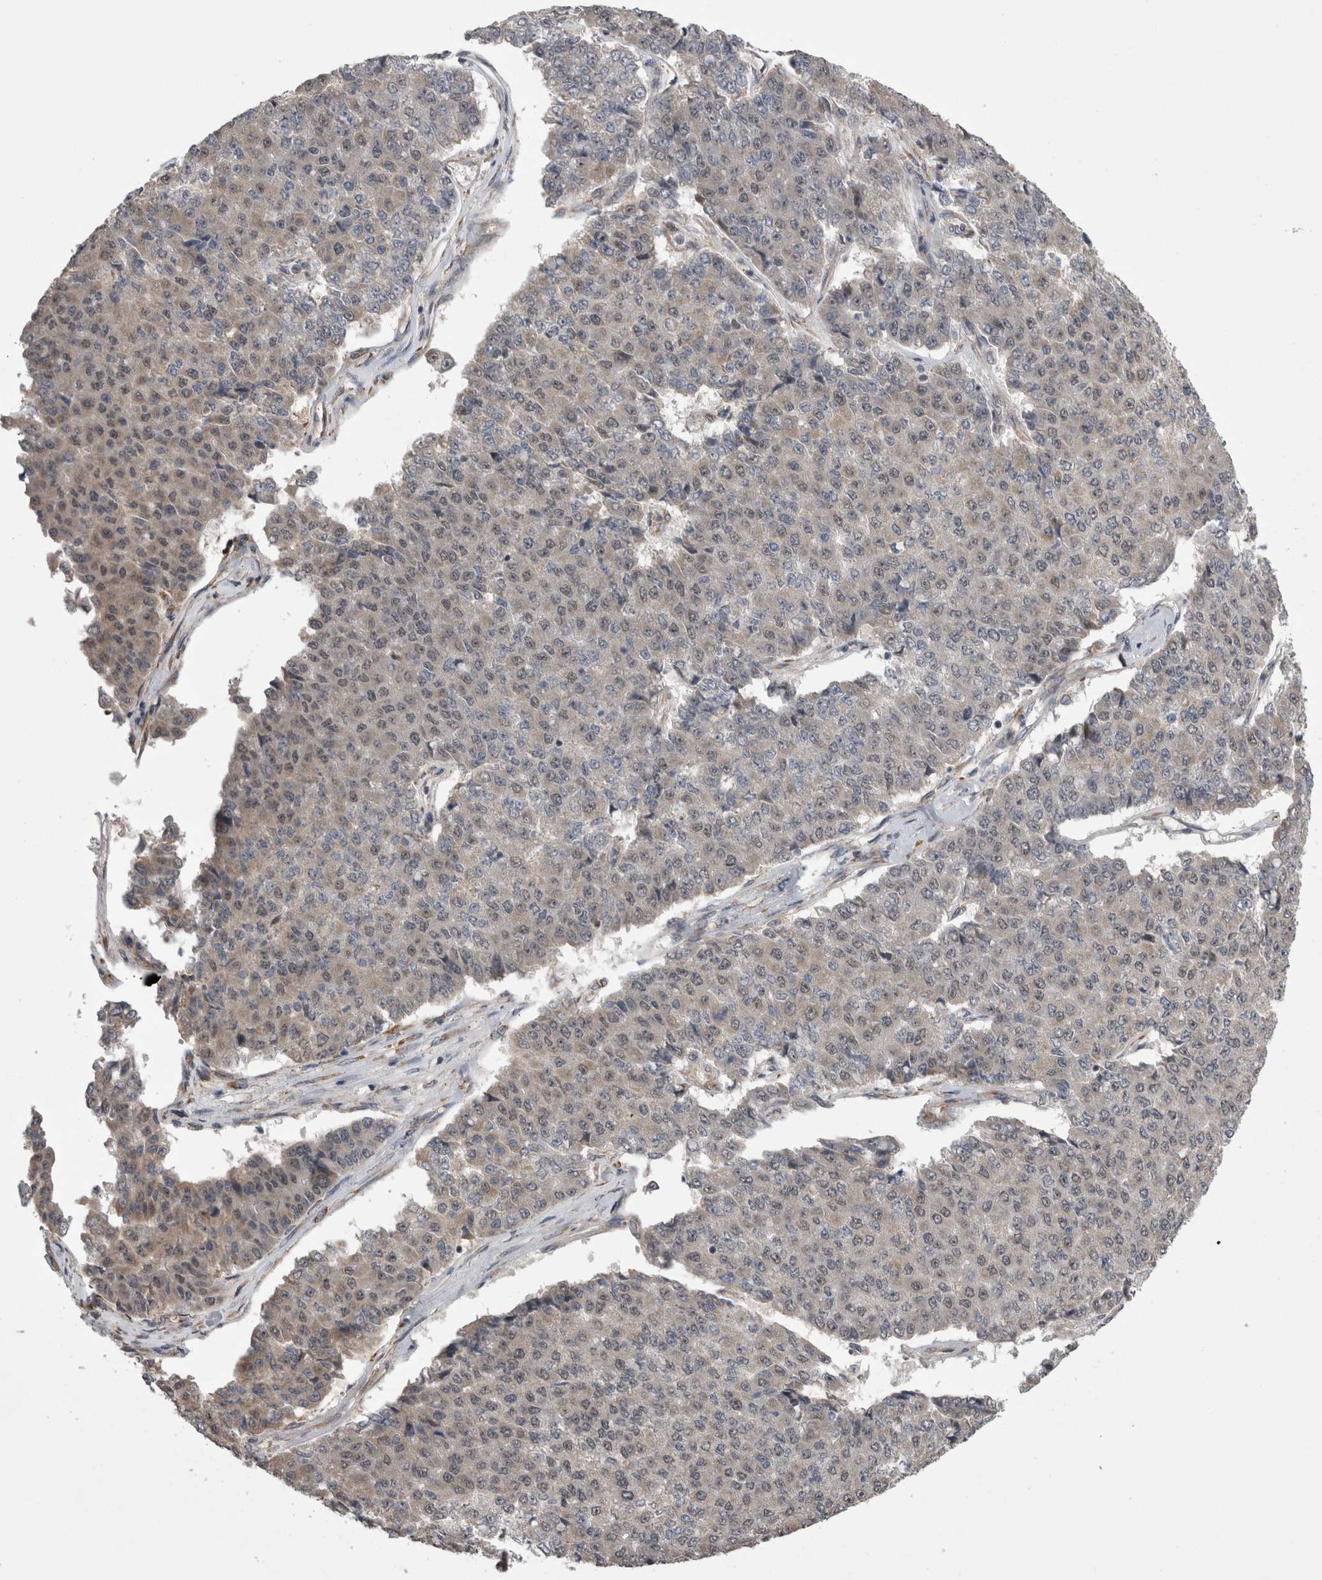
{"staining": {"intensity": "weak", "quantity": "<25%", "location": "cytoplasmic/membranous"}, "tissue": "pancreatic cancer", "cell_type": "Tumor cells", "image_type": "cancer", "snomed": [{"axis": "morphology", "description": "Adenocarcinoma, NOS"}, {"axis": "topography", "description": "Pancreas"}], "caption": "Immunohistochemical staining of human pancreatic cancer (adenocarcinoma) exhibits no significant positivity in tumor cells.", "gene": "ARHGAP29", "patient": {"sex": "male", "age": 50}}